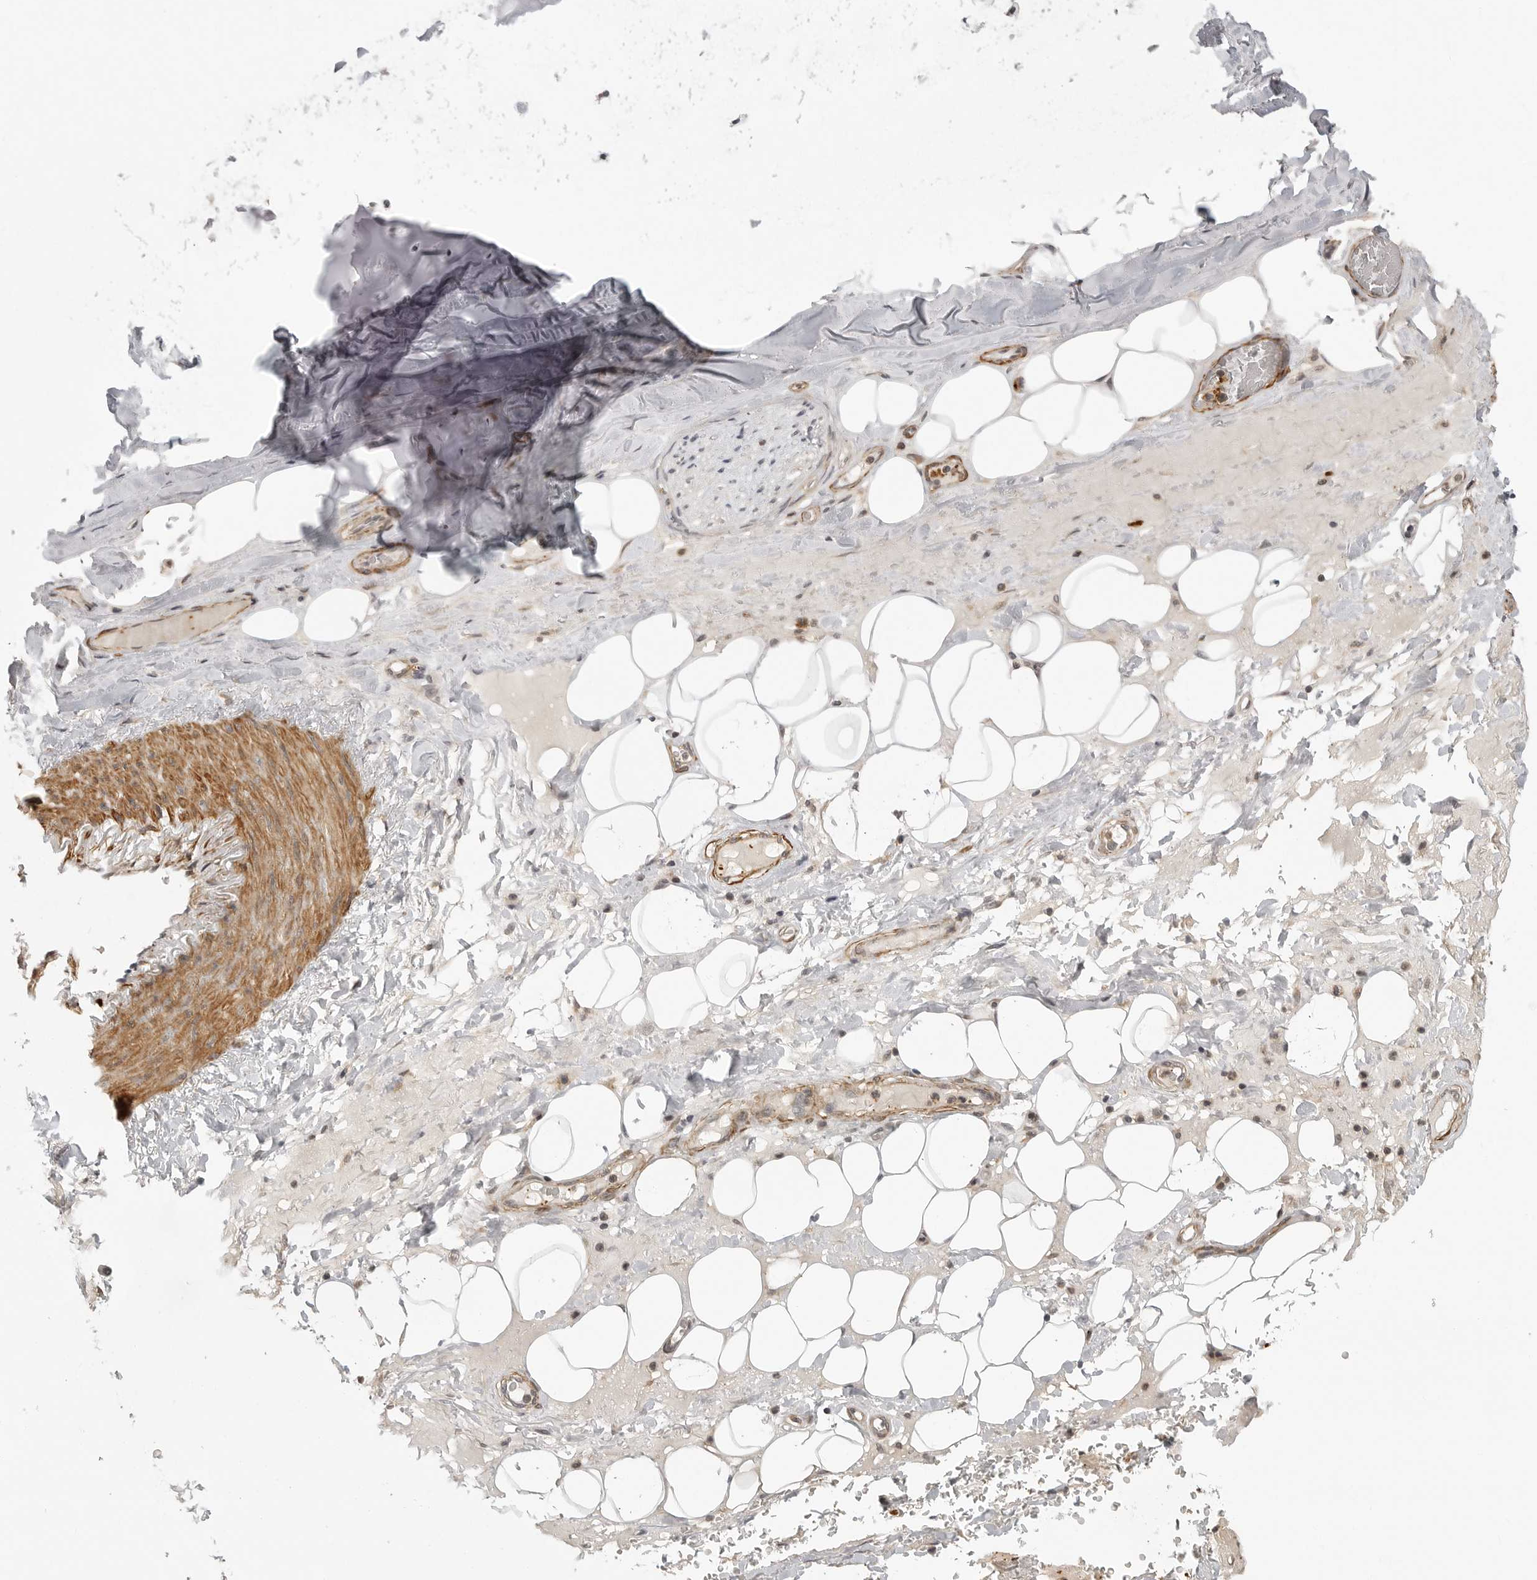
{"staining": {"intensity": "weak", "quantity": "25%-75%", "location": "cytoplasmic/membranous"}, "tissue": "adipose tissue", "cell_type": "Adipocytes", "image_type": "normal", "snomed": [{"axis": "morphology", "description": "Normal tissue, NOS"}, {"axis": "topography", "description": "Cartilage tissue"}], "caption": "IHC histopathology image of unremarkable adipose tissue: human adipose tissue stained using immunohistochemistry (IHC) displays low levels of weak protein expression localized specifically in the cytoplasmic/membranous of adipocytes, appearing as a cytoplasmic/membranous brown color.", "gene": "TUT4", "patient": {"sex": "female", "age": 63}}